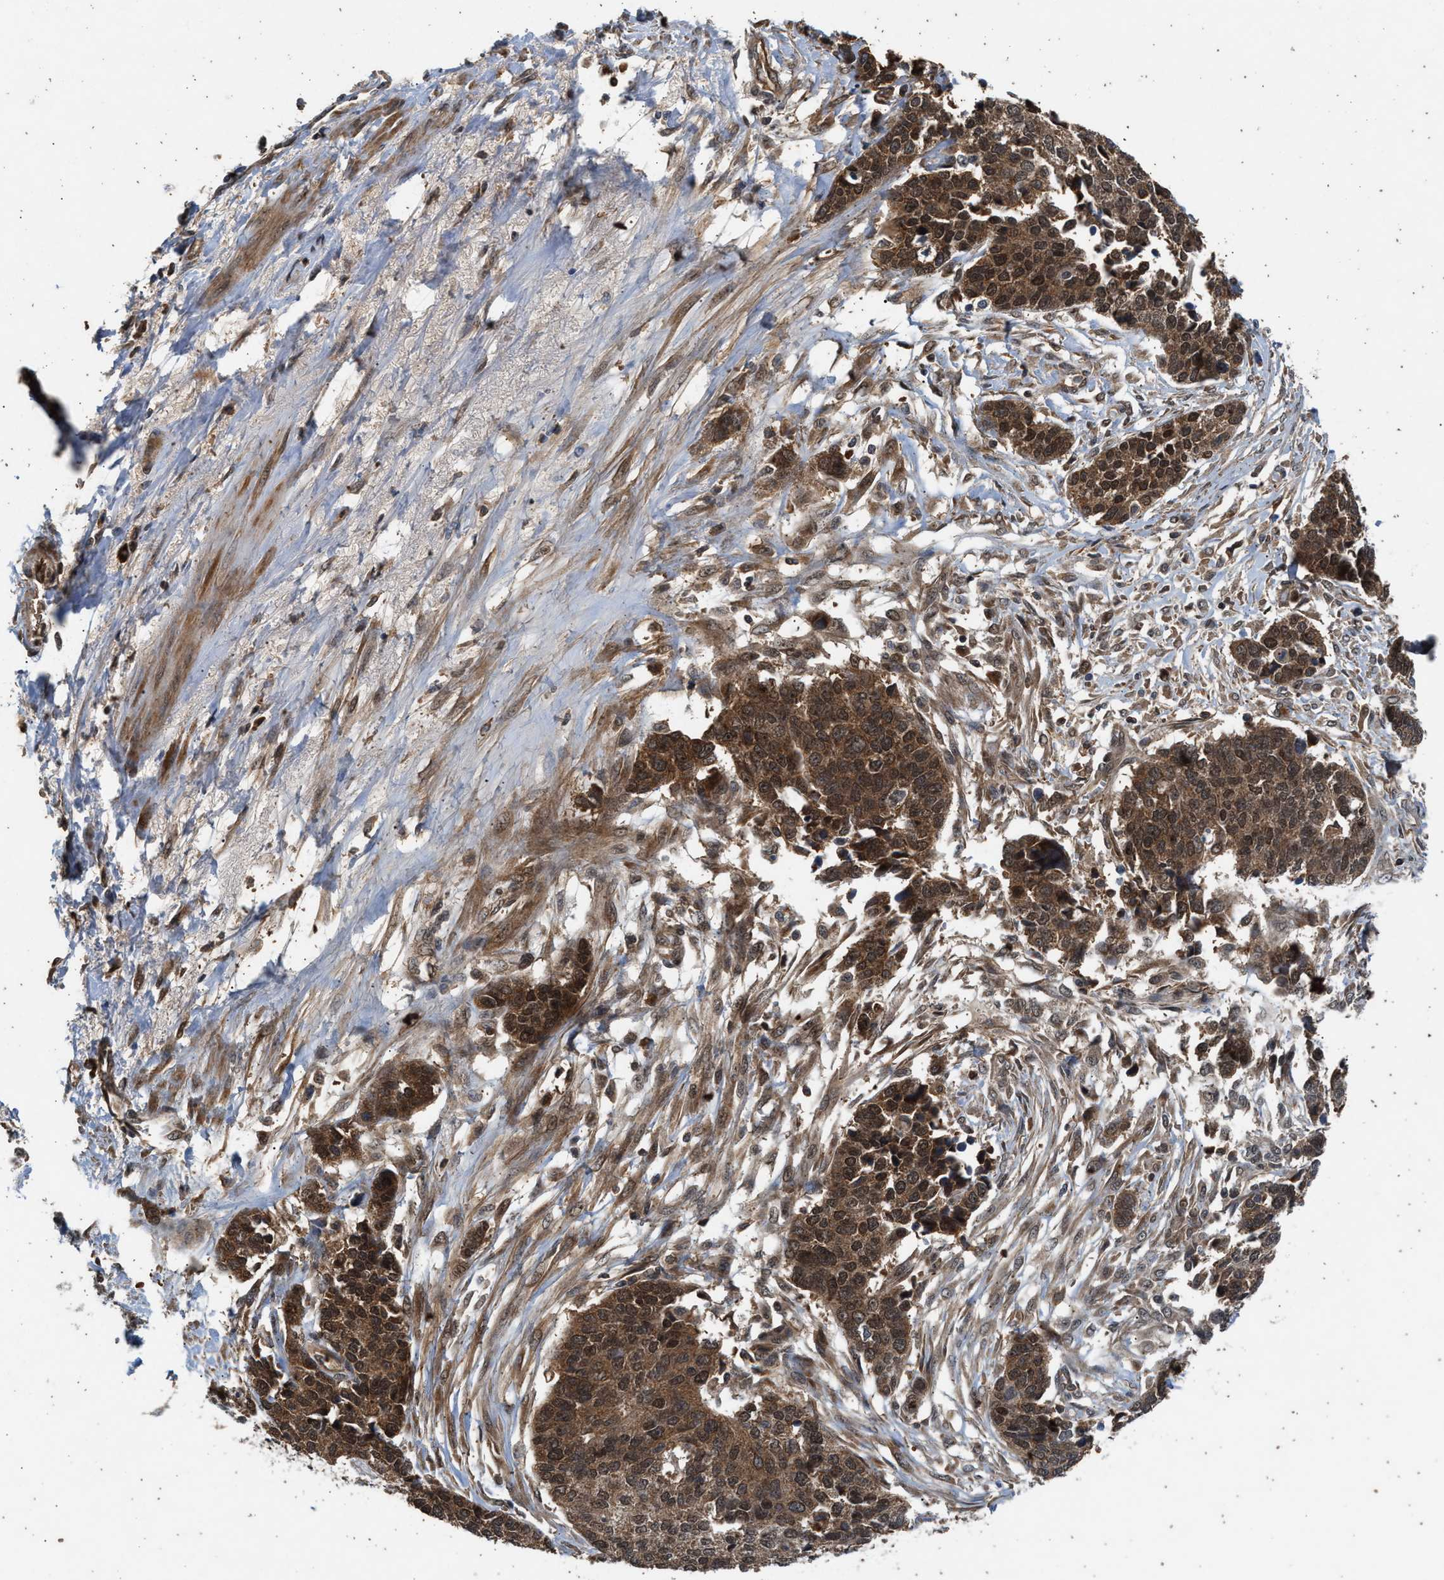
{"staining": {"intensity": "moderate", "quantity": ">75%", "location": "cytoplasmic/membranous,nuclear"}, "tissue": "ovarian cancer", "cell_type": "Tumor cells", "image_type": "cancer", "snomed": [{"axis": "morphology", "description": "Cystadenocarcinoma, serous, NOS"}, {"axis": "topography", "description": "Ovary"}], "caption": "Immunohistochemical staining of human serous cystadenocarcinoma (ovarian) shows medium levels of moderate cytoplasmic/membranous and nuclear protein expression in approximately >75% of tumor cells.", "gene": "RUSC2", "patient": {"sex": "female", "age": 44}}